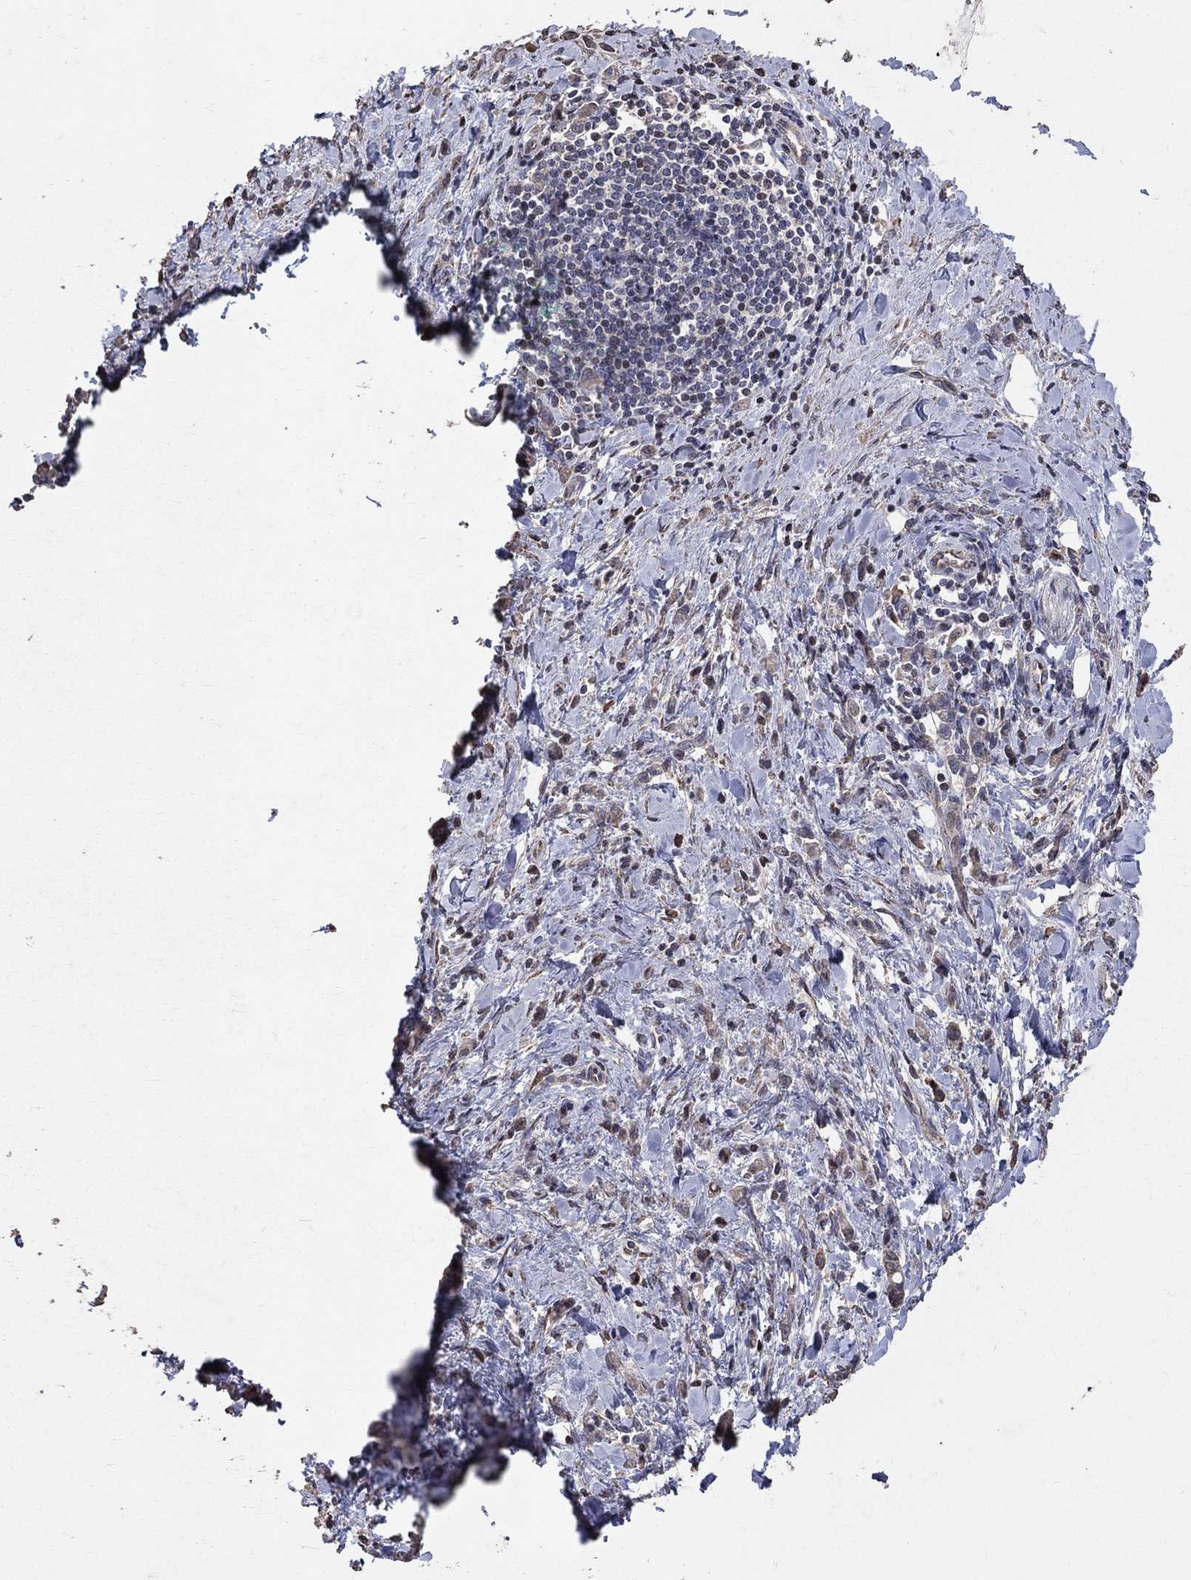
{"staining": {"intensity": "negative", "quantity": "none", "location": "none"}, "tissue": "stomach cancer", "cell_type": "Tumor cells", "image_type": "cancer", "snomed": [{"axis": "morphology", "description": "Adenocarcinoma, NOS"}, {"axis": "topography", "description": "Stomach"}], "caption": "Immunohistochemistry (IHC) photomicrograph of stomach cancer (adenocarcinoma) stained for a protein (brown), which displays no staining in tumor cells.", "gene": "LY6K", "patient": {"sex": "male", "age": 77}}